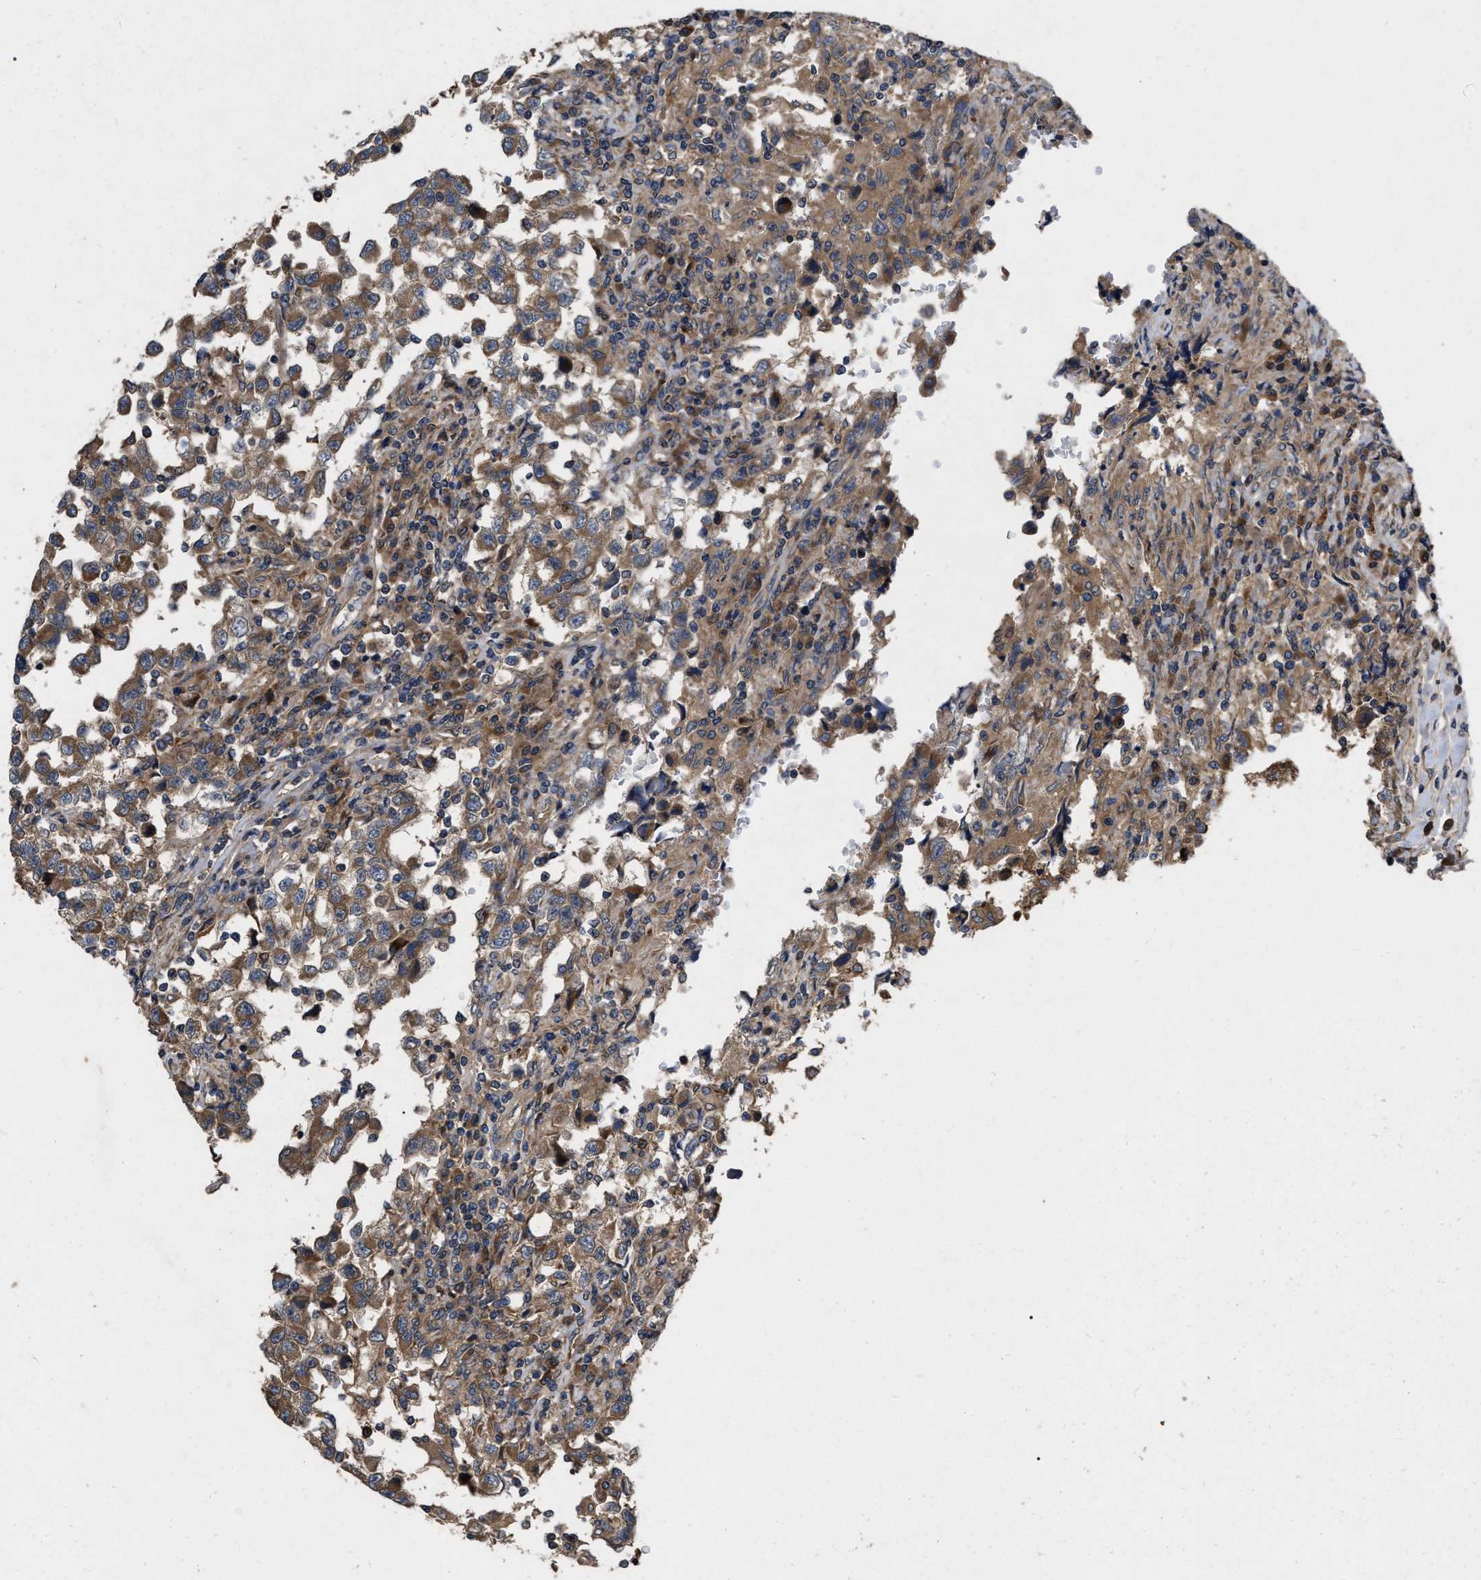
{"staining": {"intensity": "moderate", "quantity": ">75%", "location": "cytoplasmic/membranous"}, "tissue": "testis cancer", "cell_type": "Tumor cells", "image_type": "cancer", "snomed": [{"axis": "morphology", "description": "Carcinoma, Embryonal, NOS"}, {"axis": "topography", "description": "Testis"}], "caption": "This histopathology image exhibits IHC staining of testis cancer, with medium moderate cytoplasmic/membranous expression in about >75% of tumor cells.", "gene": "CDKN2C", "patient": {"sex": "male", "age": 21}}